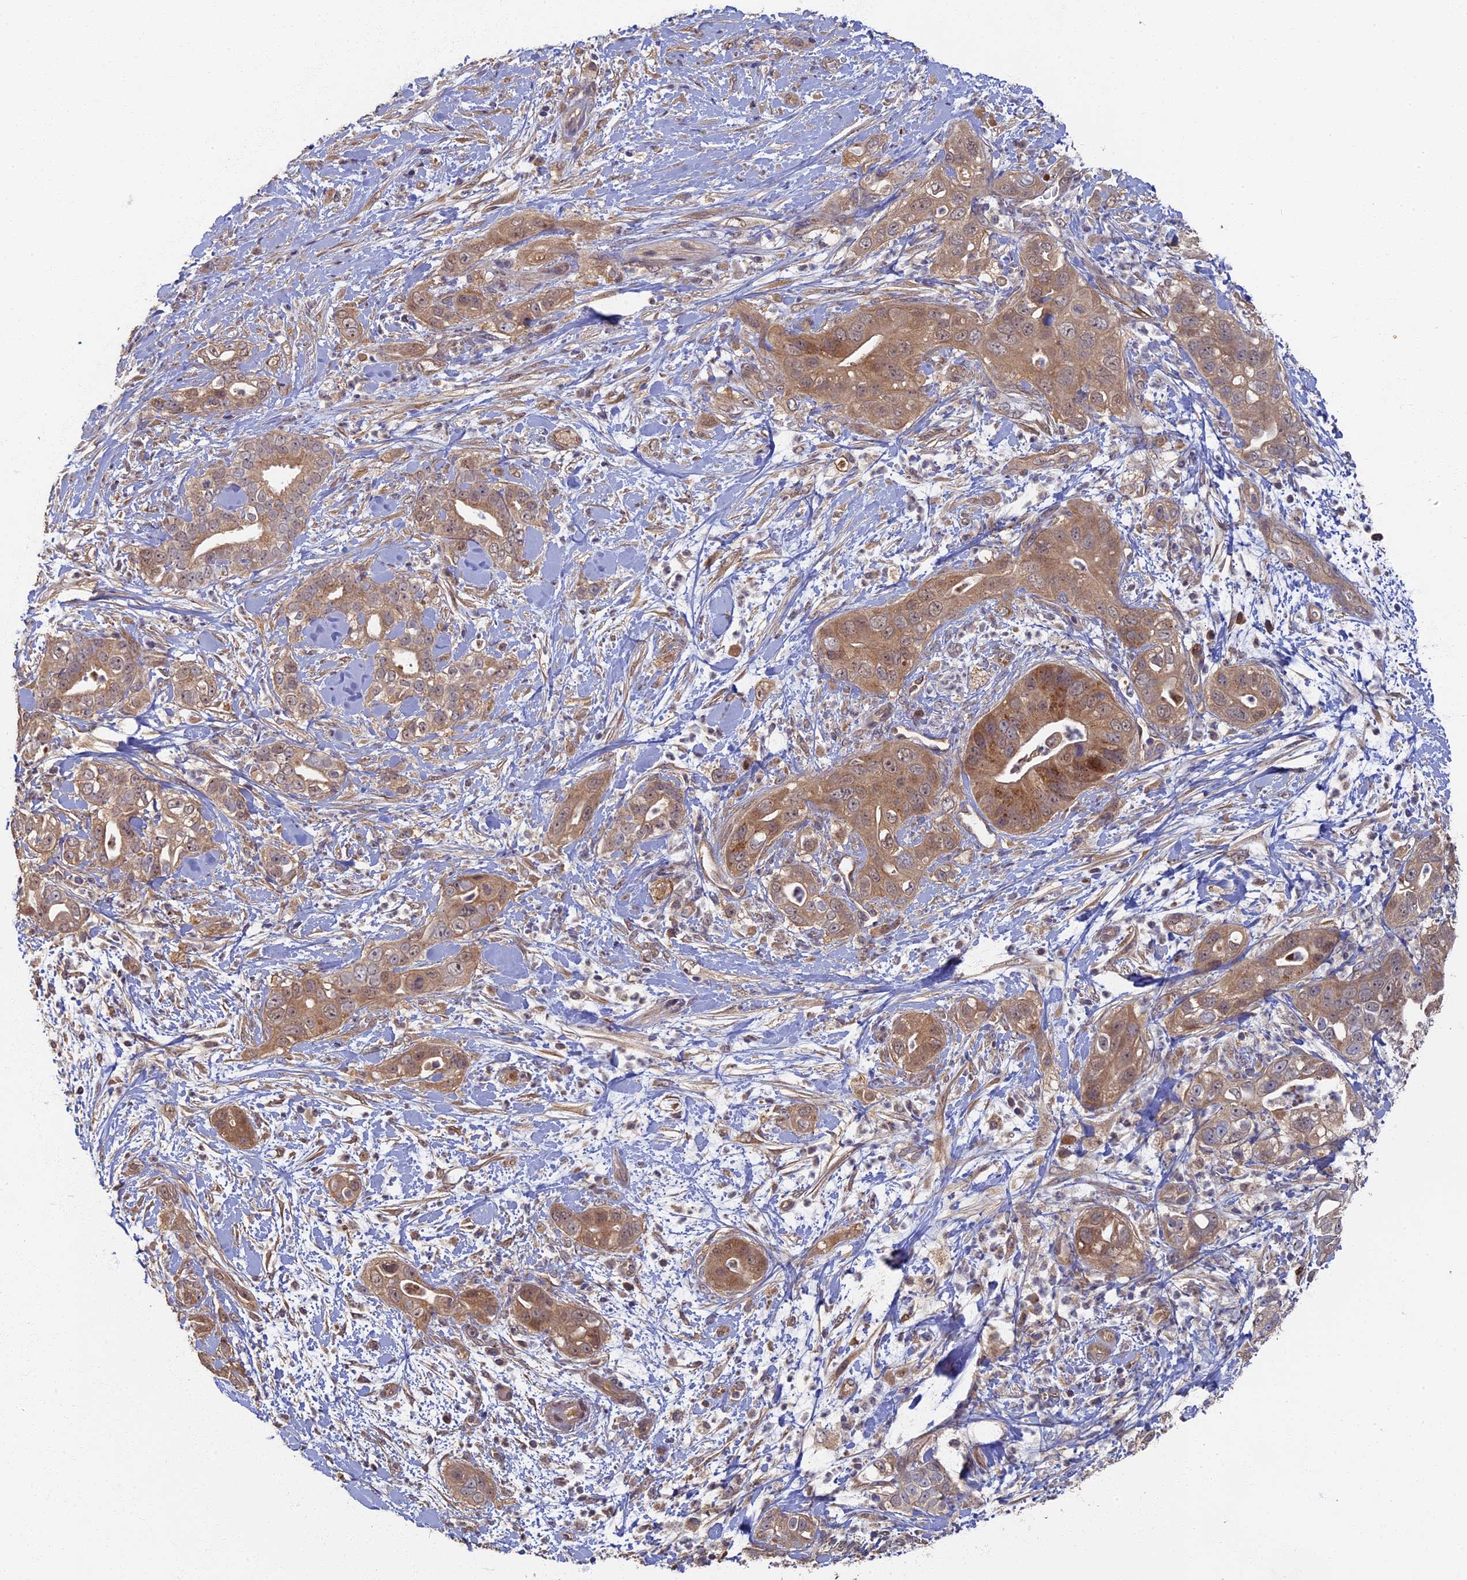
{"staining": {"intensity": "moderate", "quantity": ">75%", "location": "cytoplasmic/membranous"}, "tissue": "pancreatic cancer", "cell_type": "Tumor cells", "image_type": "cancer", "snomed": [{"axis": "morphology", "description": "Adenocarcinoma, NOS"}, {"axis": "topography", "description": "Pancreas"}], "caption": "Protein staining demonstrates moderate cytoplasmic/membranous staining in about >75% of tumor cells in pancreatic adenocarcinoma. The staining was performed using DAB, with brown indicating positive protein expression. Nuclei are stained blue with hematoxylin.", "gene": "RSPH3", "patient": {"sex": "female", "age": 78}}